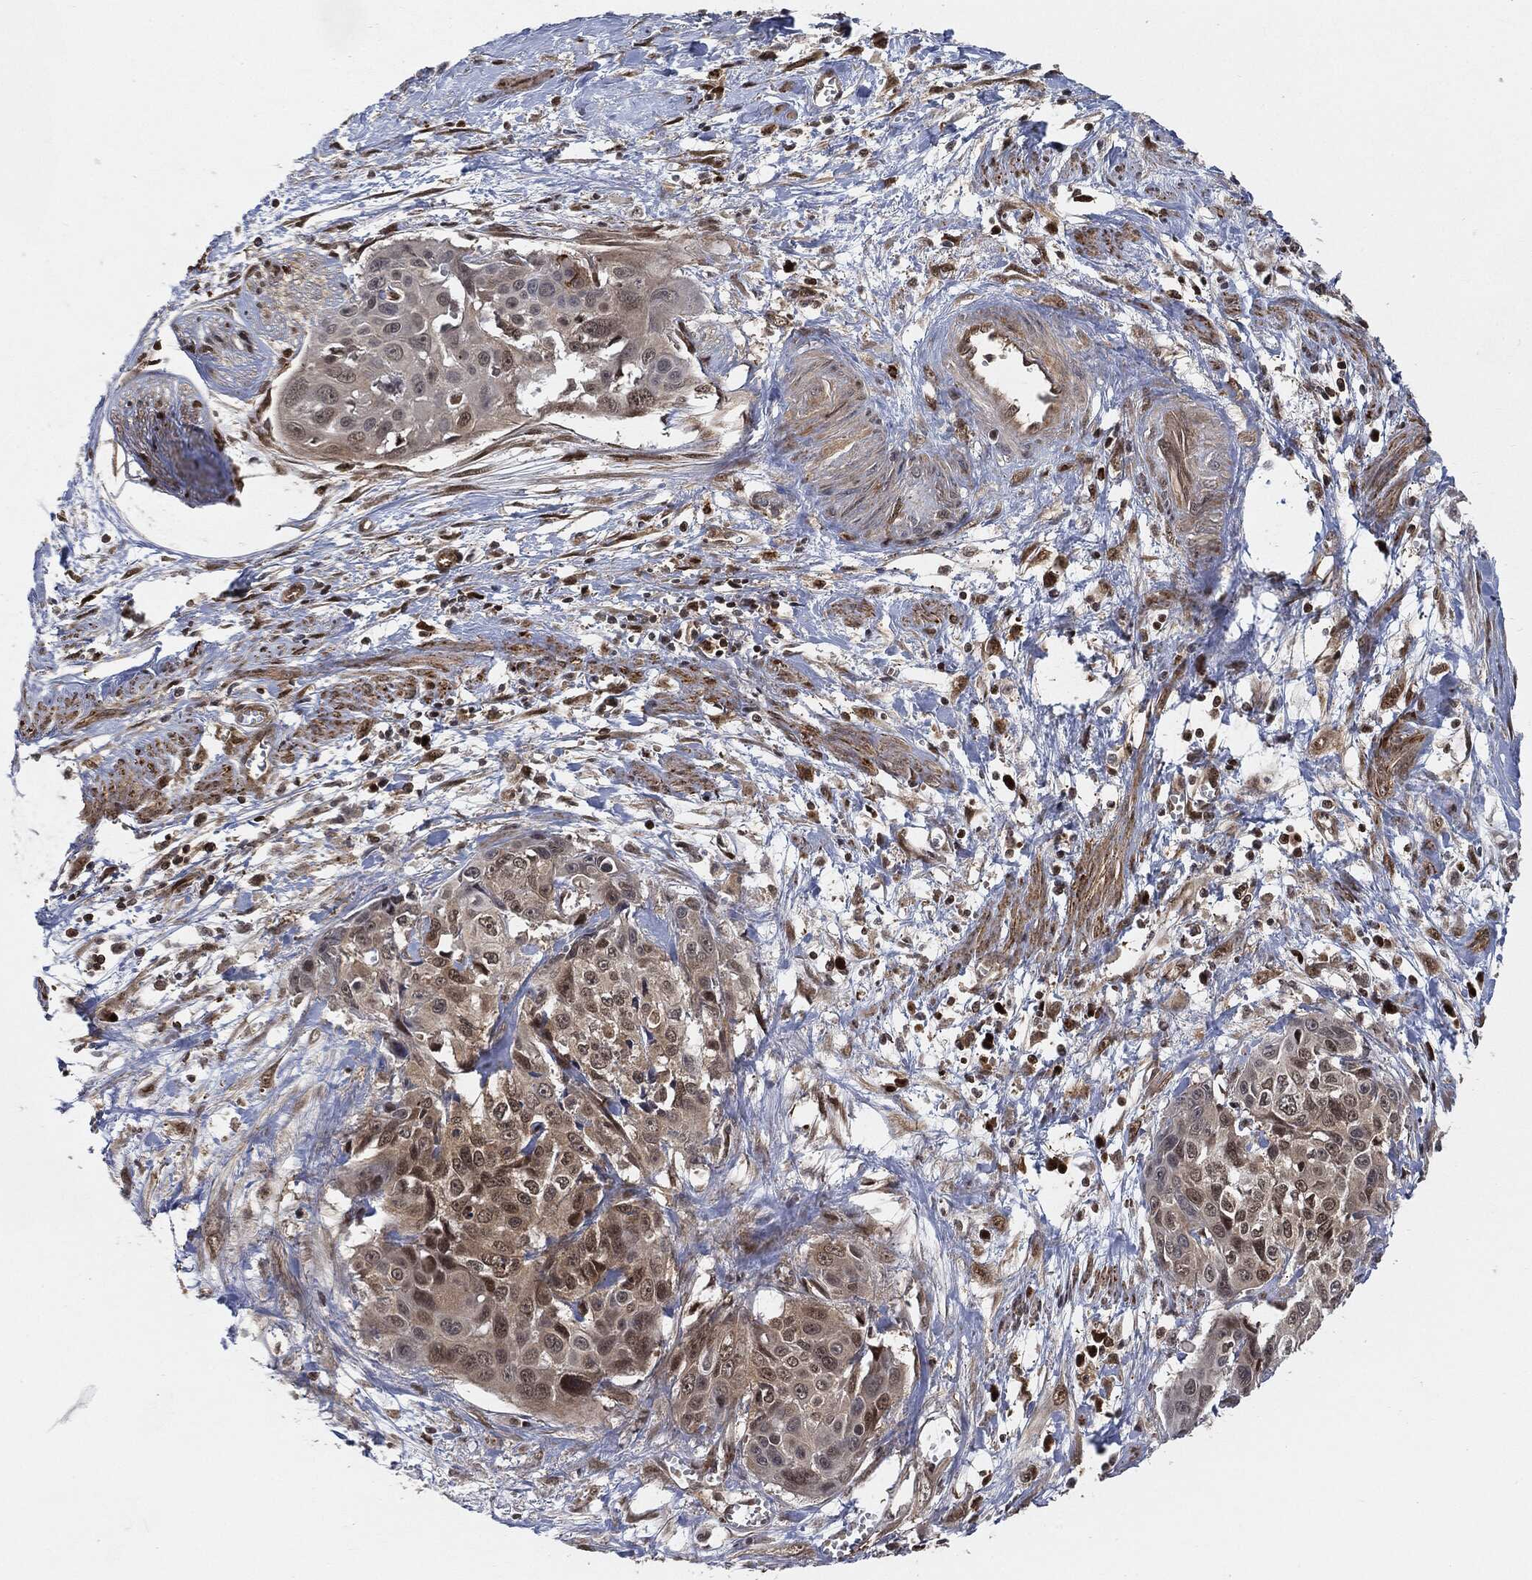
{"staining": {"intensity": "moderate", "quantity": "25%-75%", "location": "cytoplasmic/membranous,nuclear"}, "tissue": "cervical cancer", "cell_type": "Tumor cells", "image_type": "cancer", "snomed": [{"axis": "morphology", "description": "Squamous cell carcinoma, NOS"}, {"axis": "topography", "description": "Cervix"}], "caption": "This is an image of immunohistochemistry staining of cervical squamous cell carcinoma, which shows moderate positivity in the cytoplasmic/membranous and nuclear of tumor cells.", "gene": "CUTA", "patient": {"sex": "female", "age": 58}}